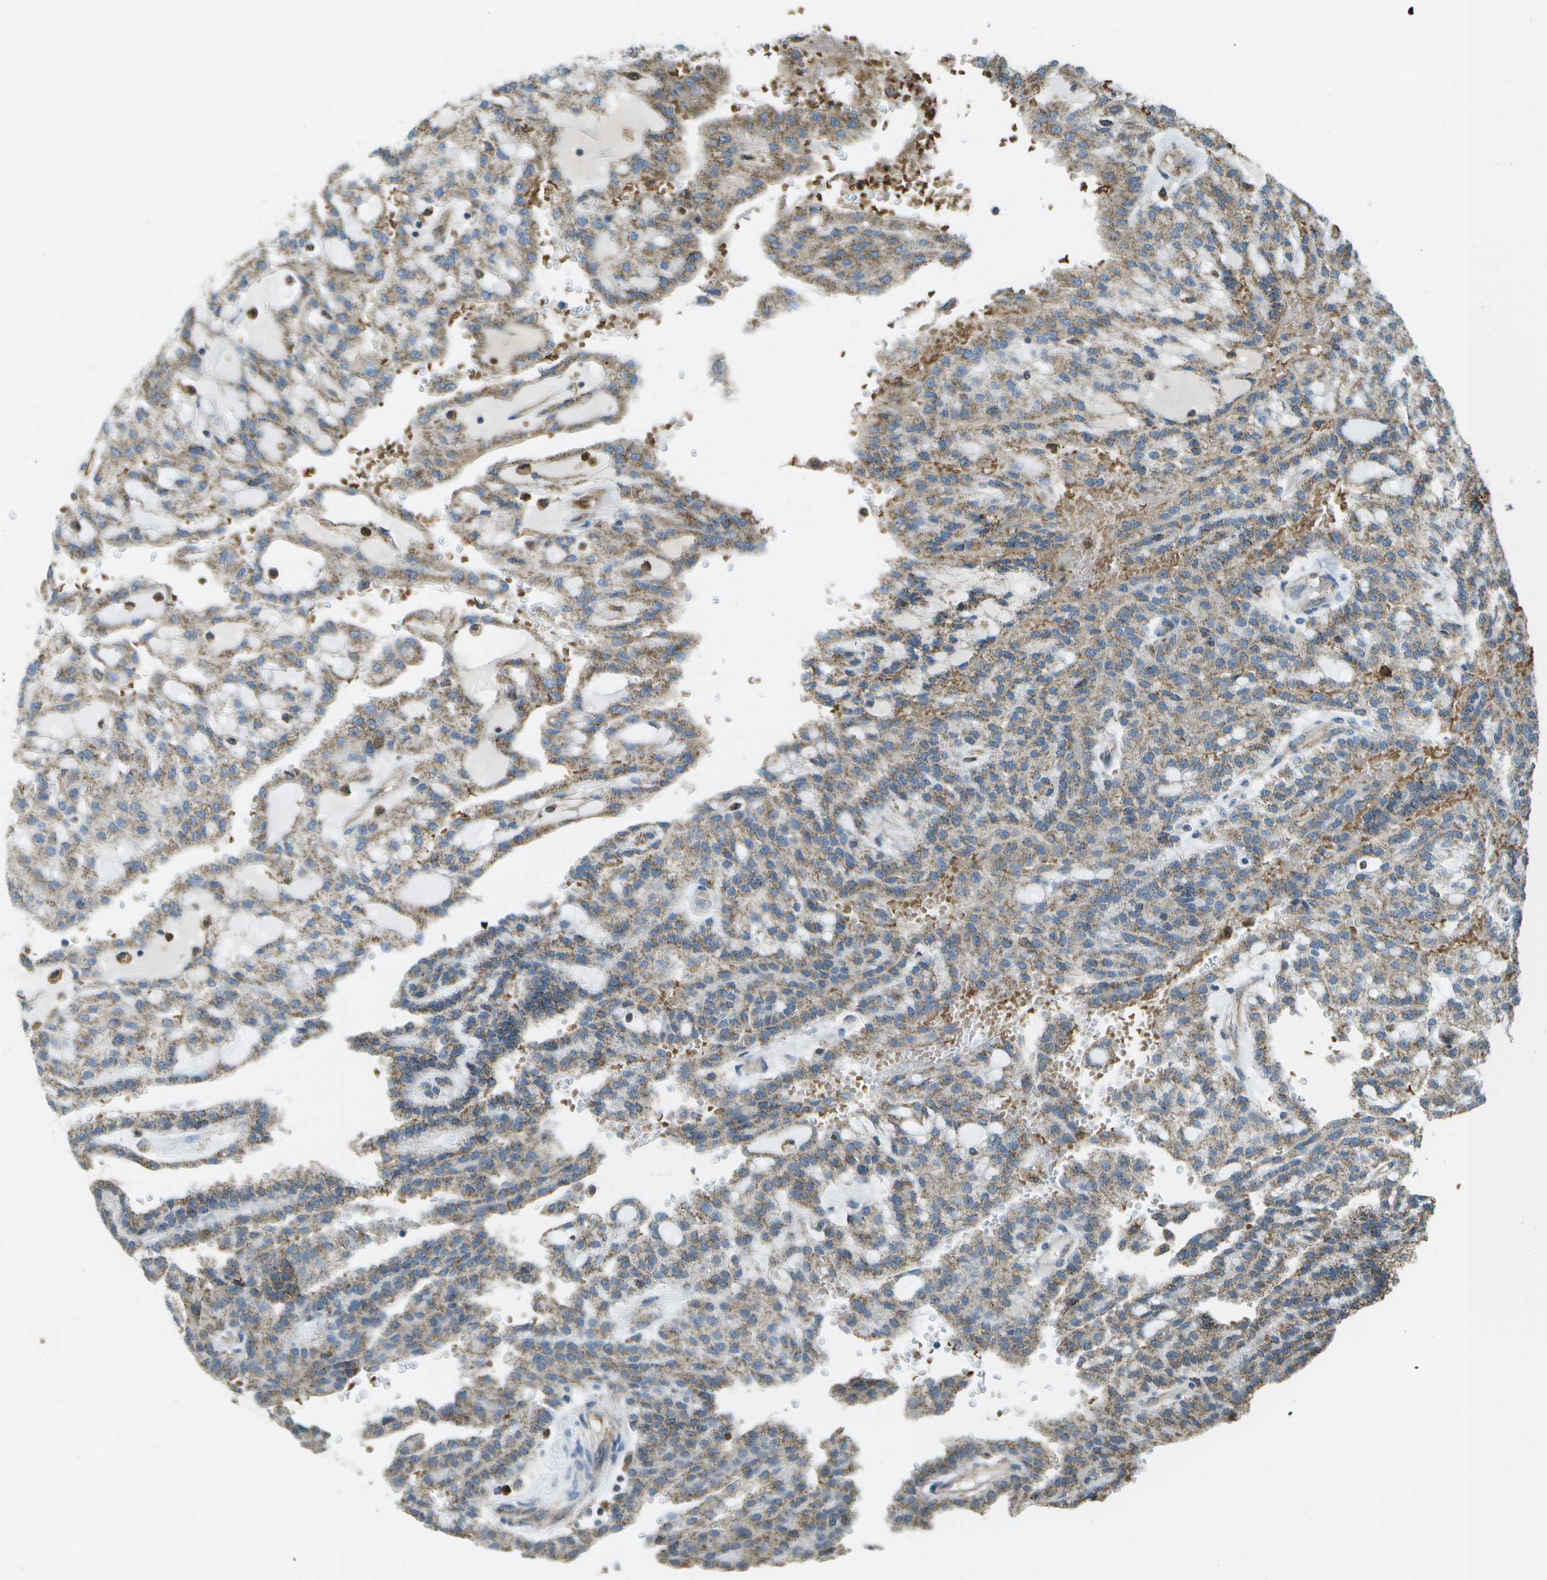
{"staining": {"intensity": "moderate", "quantity": ">75%", "location": "cytoplasmic/membranous"}, "tissue": "renal cancer", "cell_type": "Tumor cells", "image_type": "cancer", "snomed": [{"axis": "morphology", "description": "Adenocarcinoma, NOS"}, {"axis": "topography", "description": "Kidney"}], "caption": "An image of human adenocarcinoma (renal) stained for a protein shows moderate cytoplasmic/membranous brown staining in tumor cells. (Stains: DAB in brown, nuclei in blue, Microscopy: brightfield microscopy at high magnification).", "gene": "CACHD1", "patient": {"sex": "male", "age": 63}}